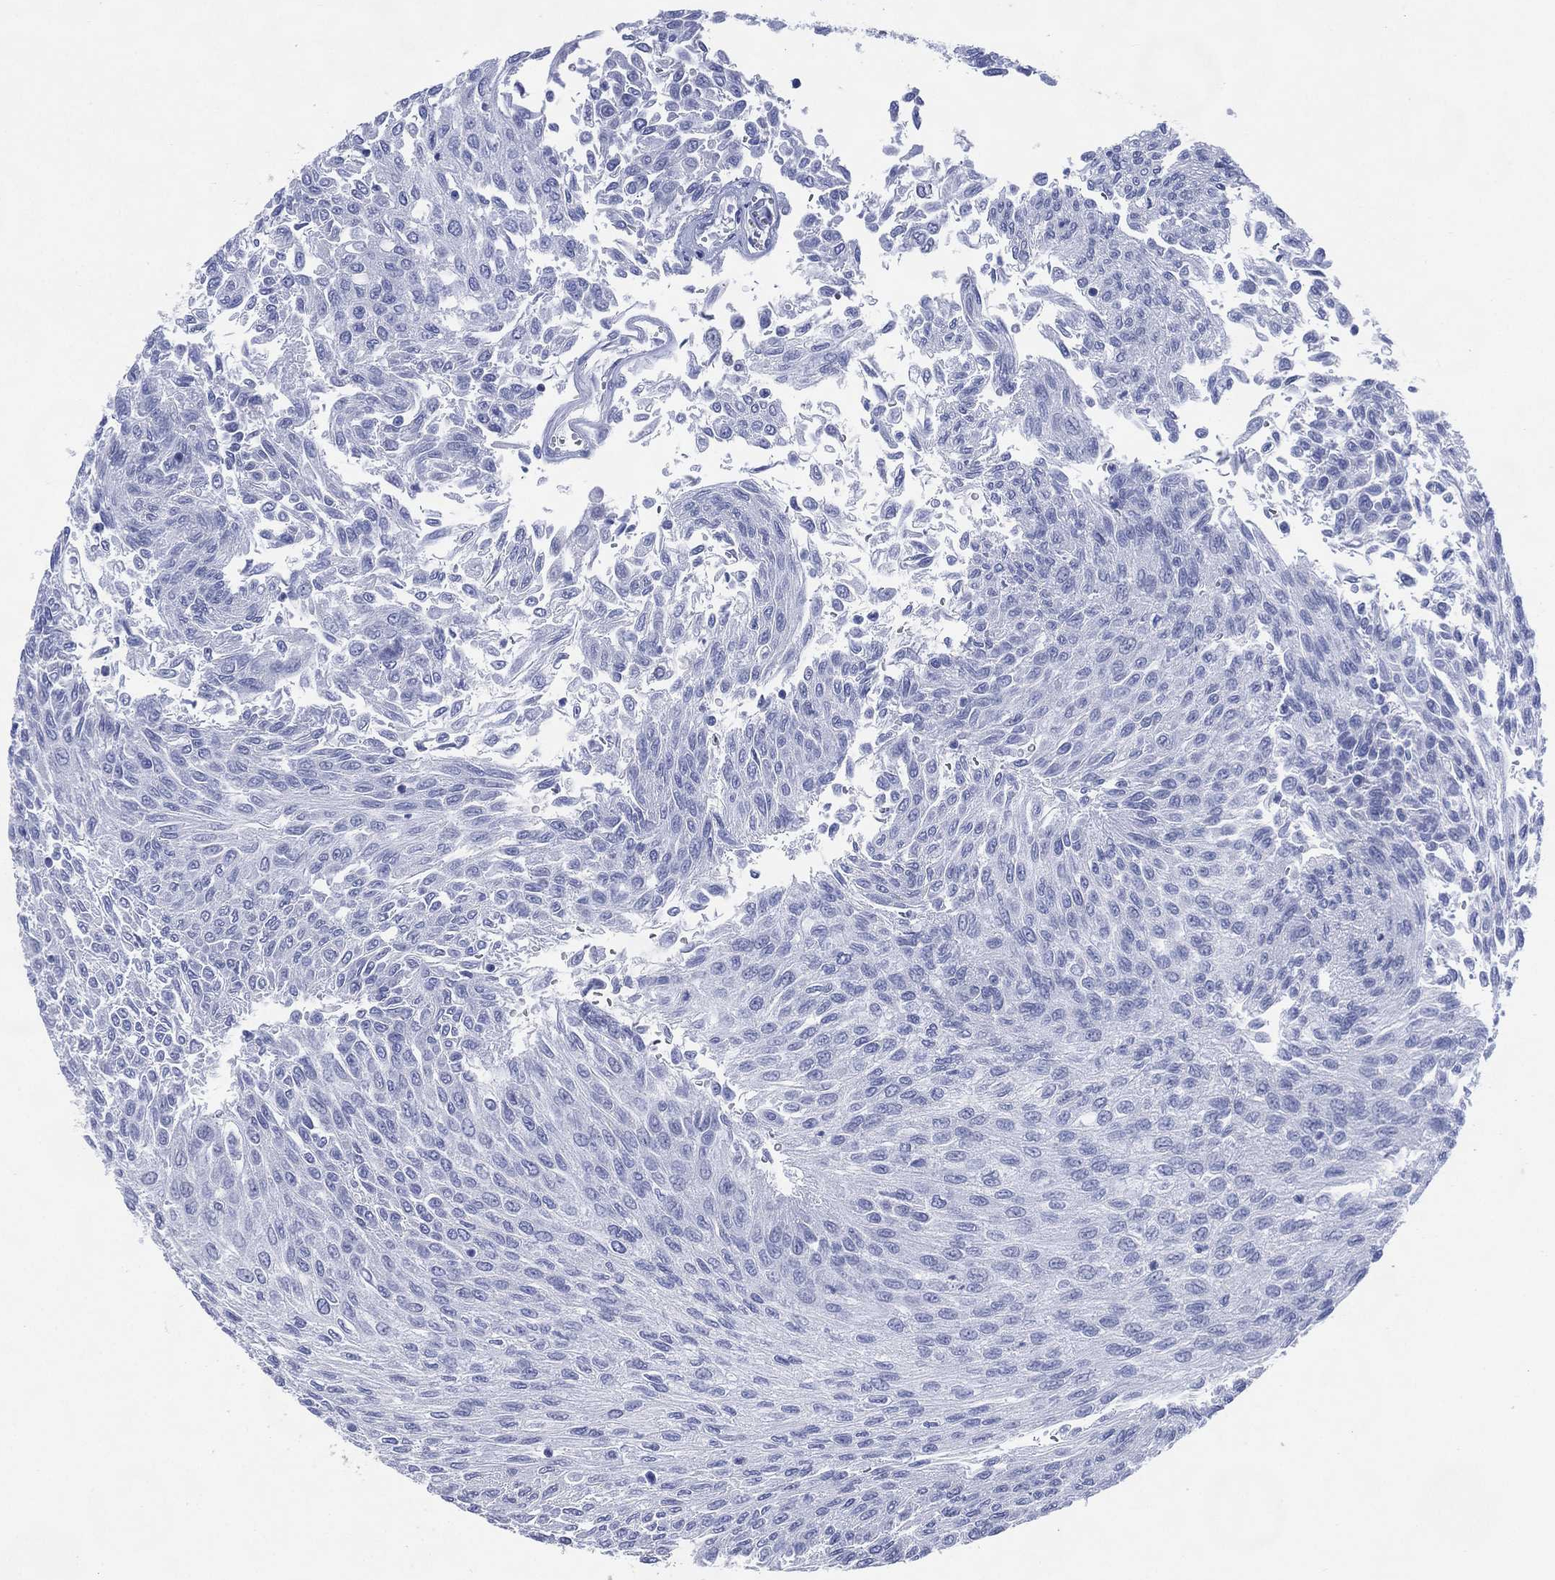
{"staining": {"intensity": "negative", "quantity": "none", "location": "none"}, "tissue": "urothelial cancer", "cell_type": "Tumor cells", "image_type": "cancer", "snomed": [{"axis": "morphology", "description": "Urothelial carcinoma, Low grade"}, {"axis": "topography", "description": "Urinary bladder"}], "caption": "Urothelial carcinoma (low-grade) was stained to show a protein in brown. There is no significant positivity in tumor cells.", "gene": "TMEM247", "patient": {"sex": "male", "age": 78}}